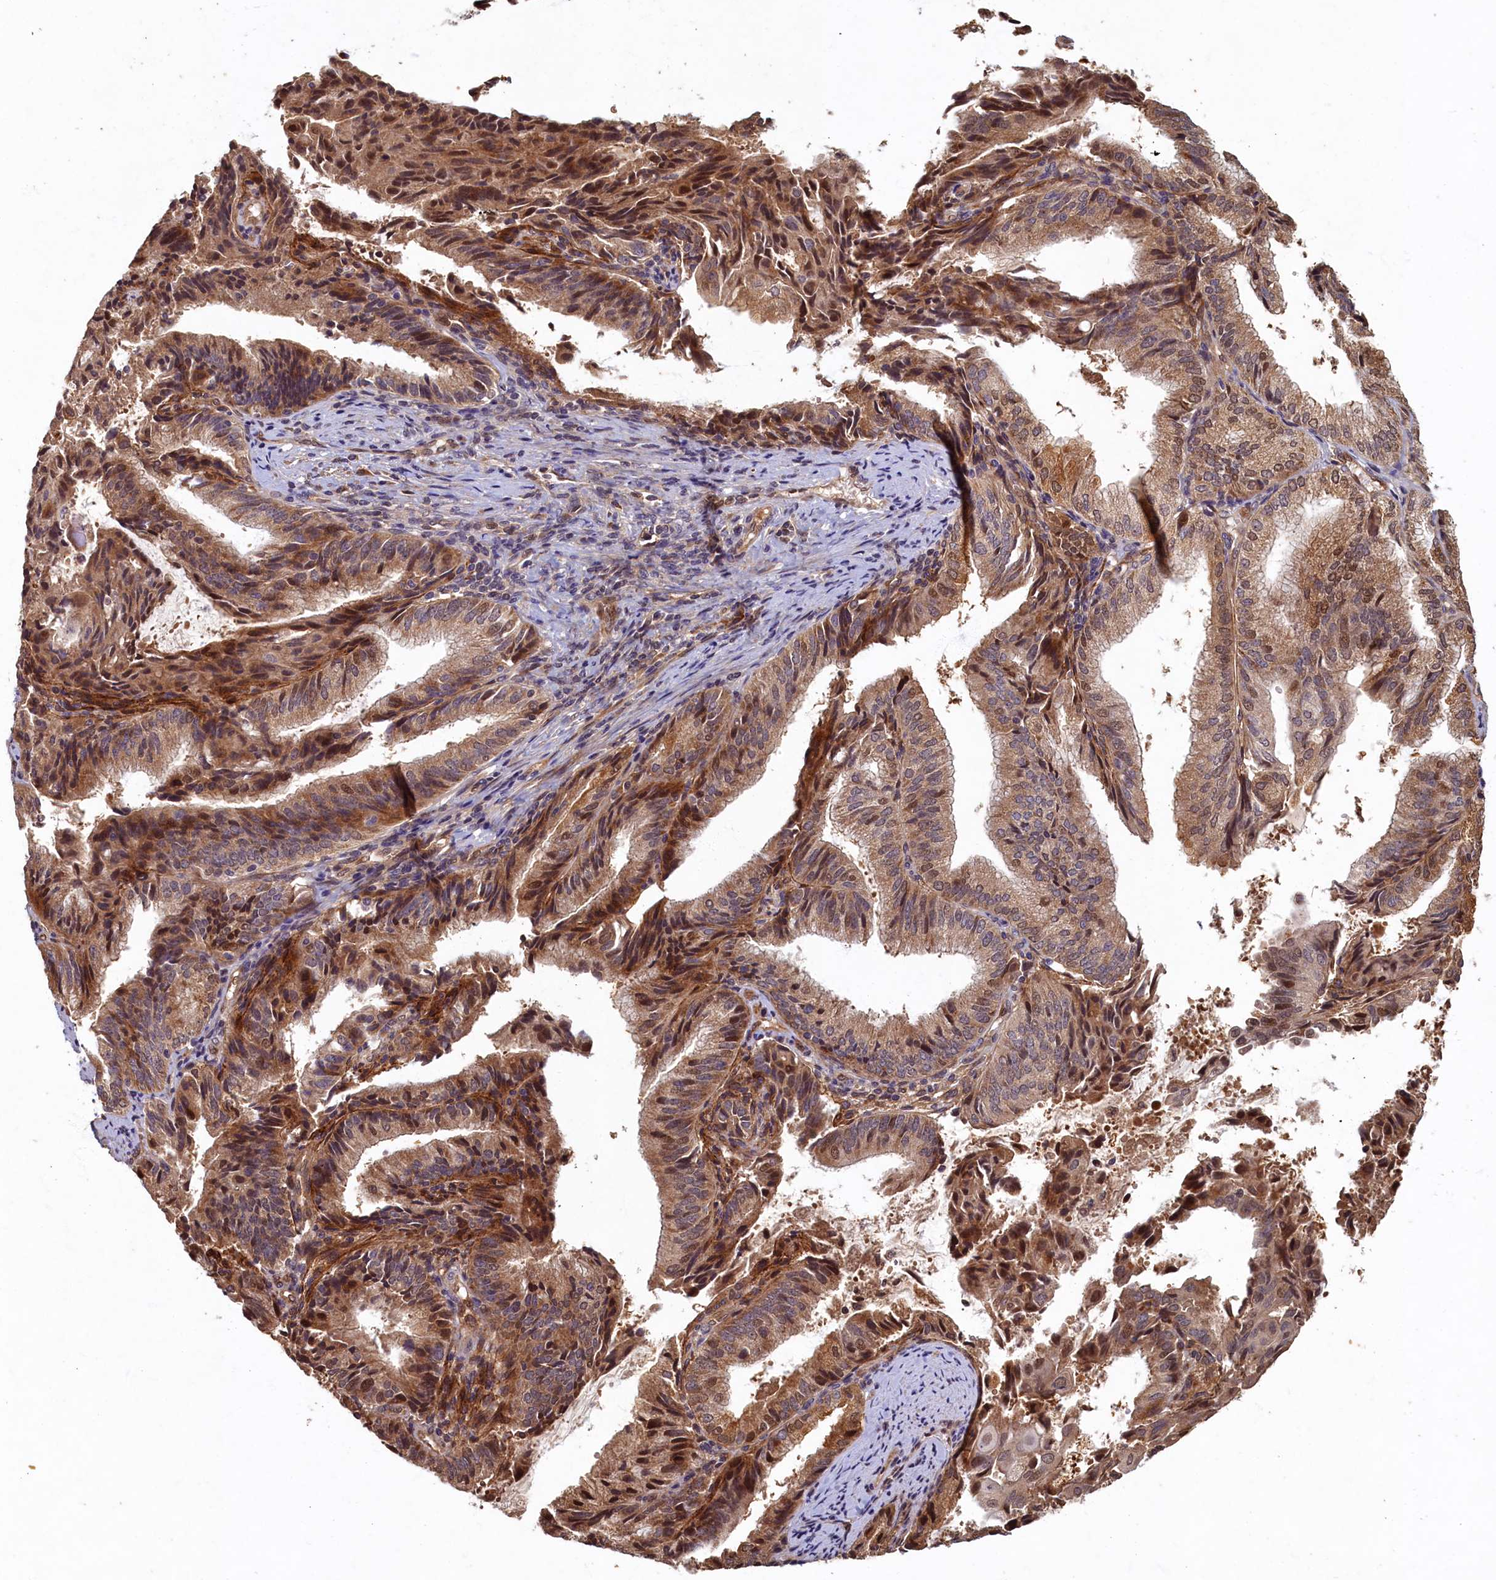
{"staining": {"intensity": "moderate", "quantity": "25%-75%", "location": "cytoplasmic/membranous,nuclear"}, "tissue": "endometrial cancer", "cell_type": "Tumor cells", "image_type": "cancer", "snomed": [{"axis": "morphology", "description": "Adenocarcinoma, NOS"}, {"axis": "topography", "description": "Endometrium"}], "caption": "A photomicrograph of human adenocarcinoma (endometrial) stained for a protein demonstrates moderate cytoplasmic/membranous and nuclear brown staining in tumor cells.", "gene": "LCMT2", "patient": {"sex": "female", "age": 49}}